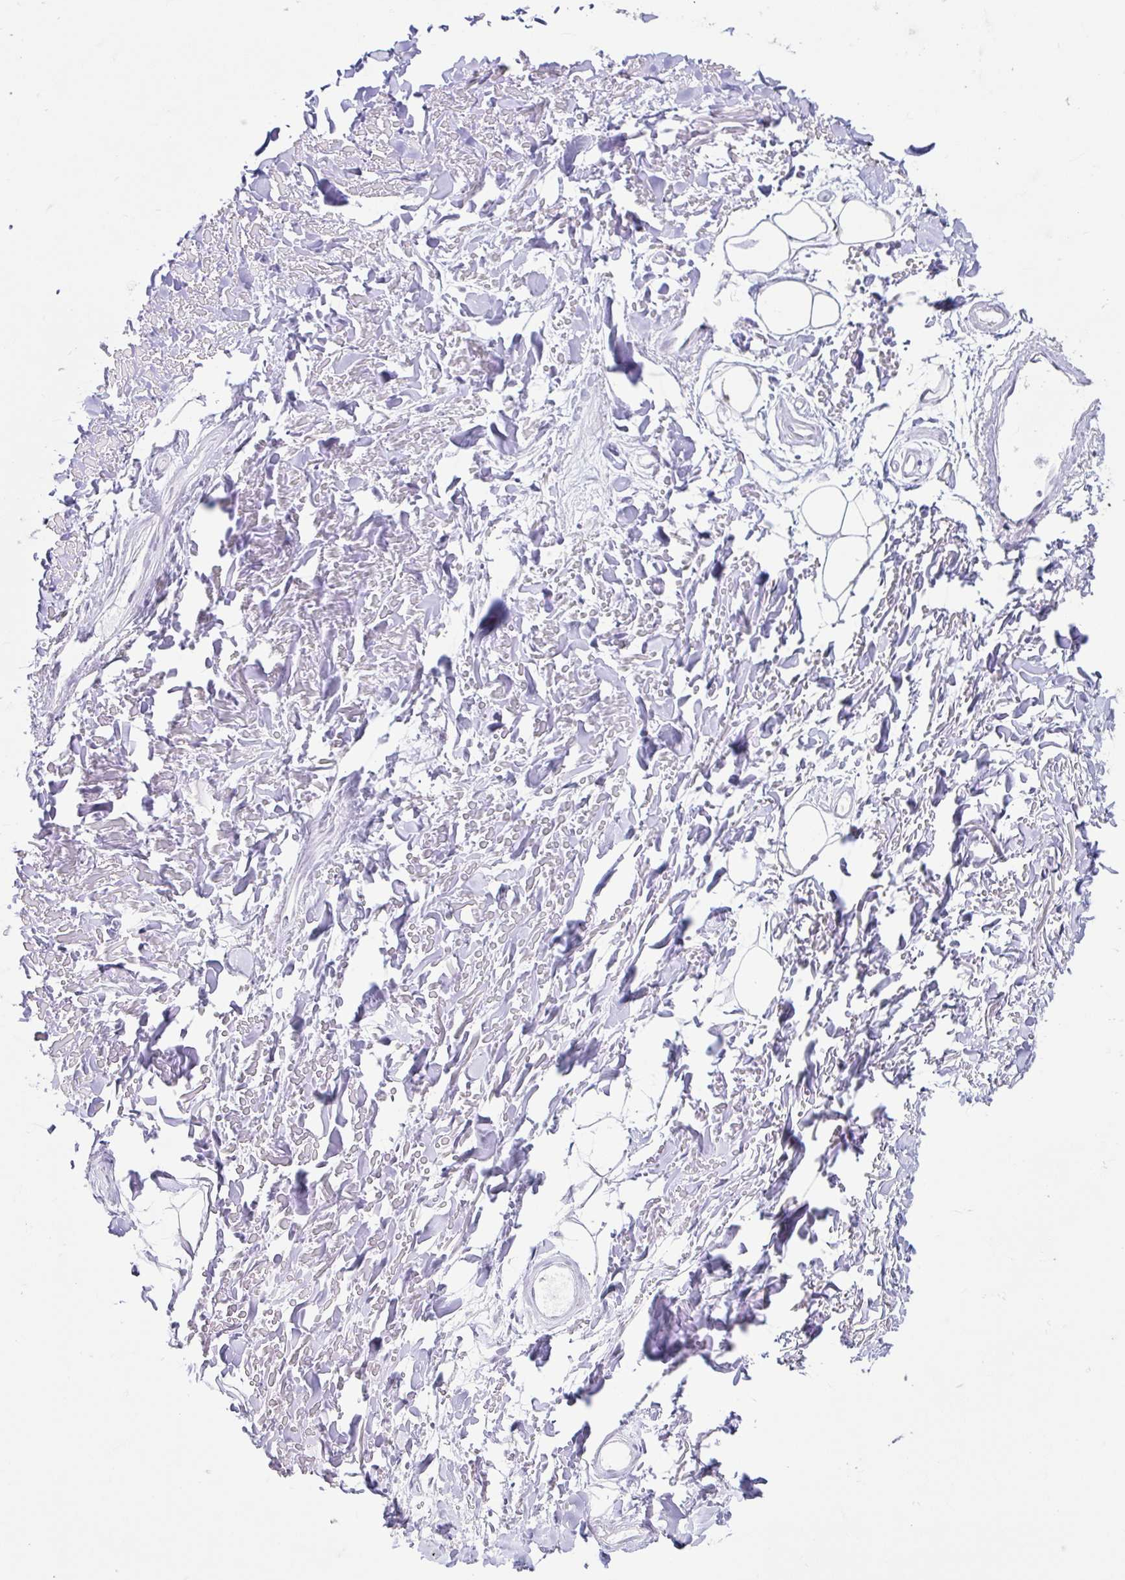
{"staining": {"intensity": "weak", "quantity": "<25%", "location": "cytoplasmic/membranous"}, "tissue": "adipose tissue", "cell_type": "Adipocytes", "image_type": "normal", "snomed": [{"axis": "morphology", "description": "Normal tissue, NOS"}, {"axis": "topography", "description": "Cartilage tissue"}], "caption": "The micrograph exhibits no significant positivity in adipocytes of adipose tissue.", "gene": "STYXL1", "patient": {"sex": "male", "age": 57}}